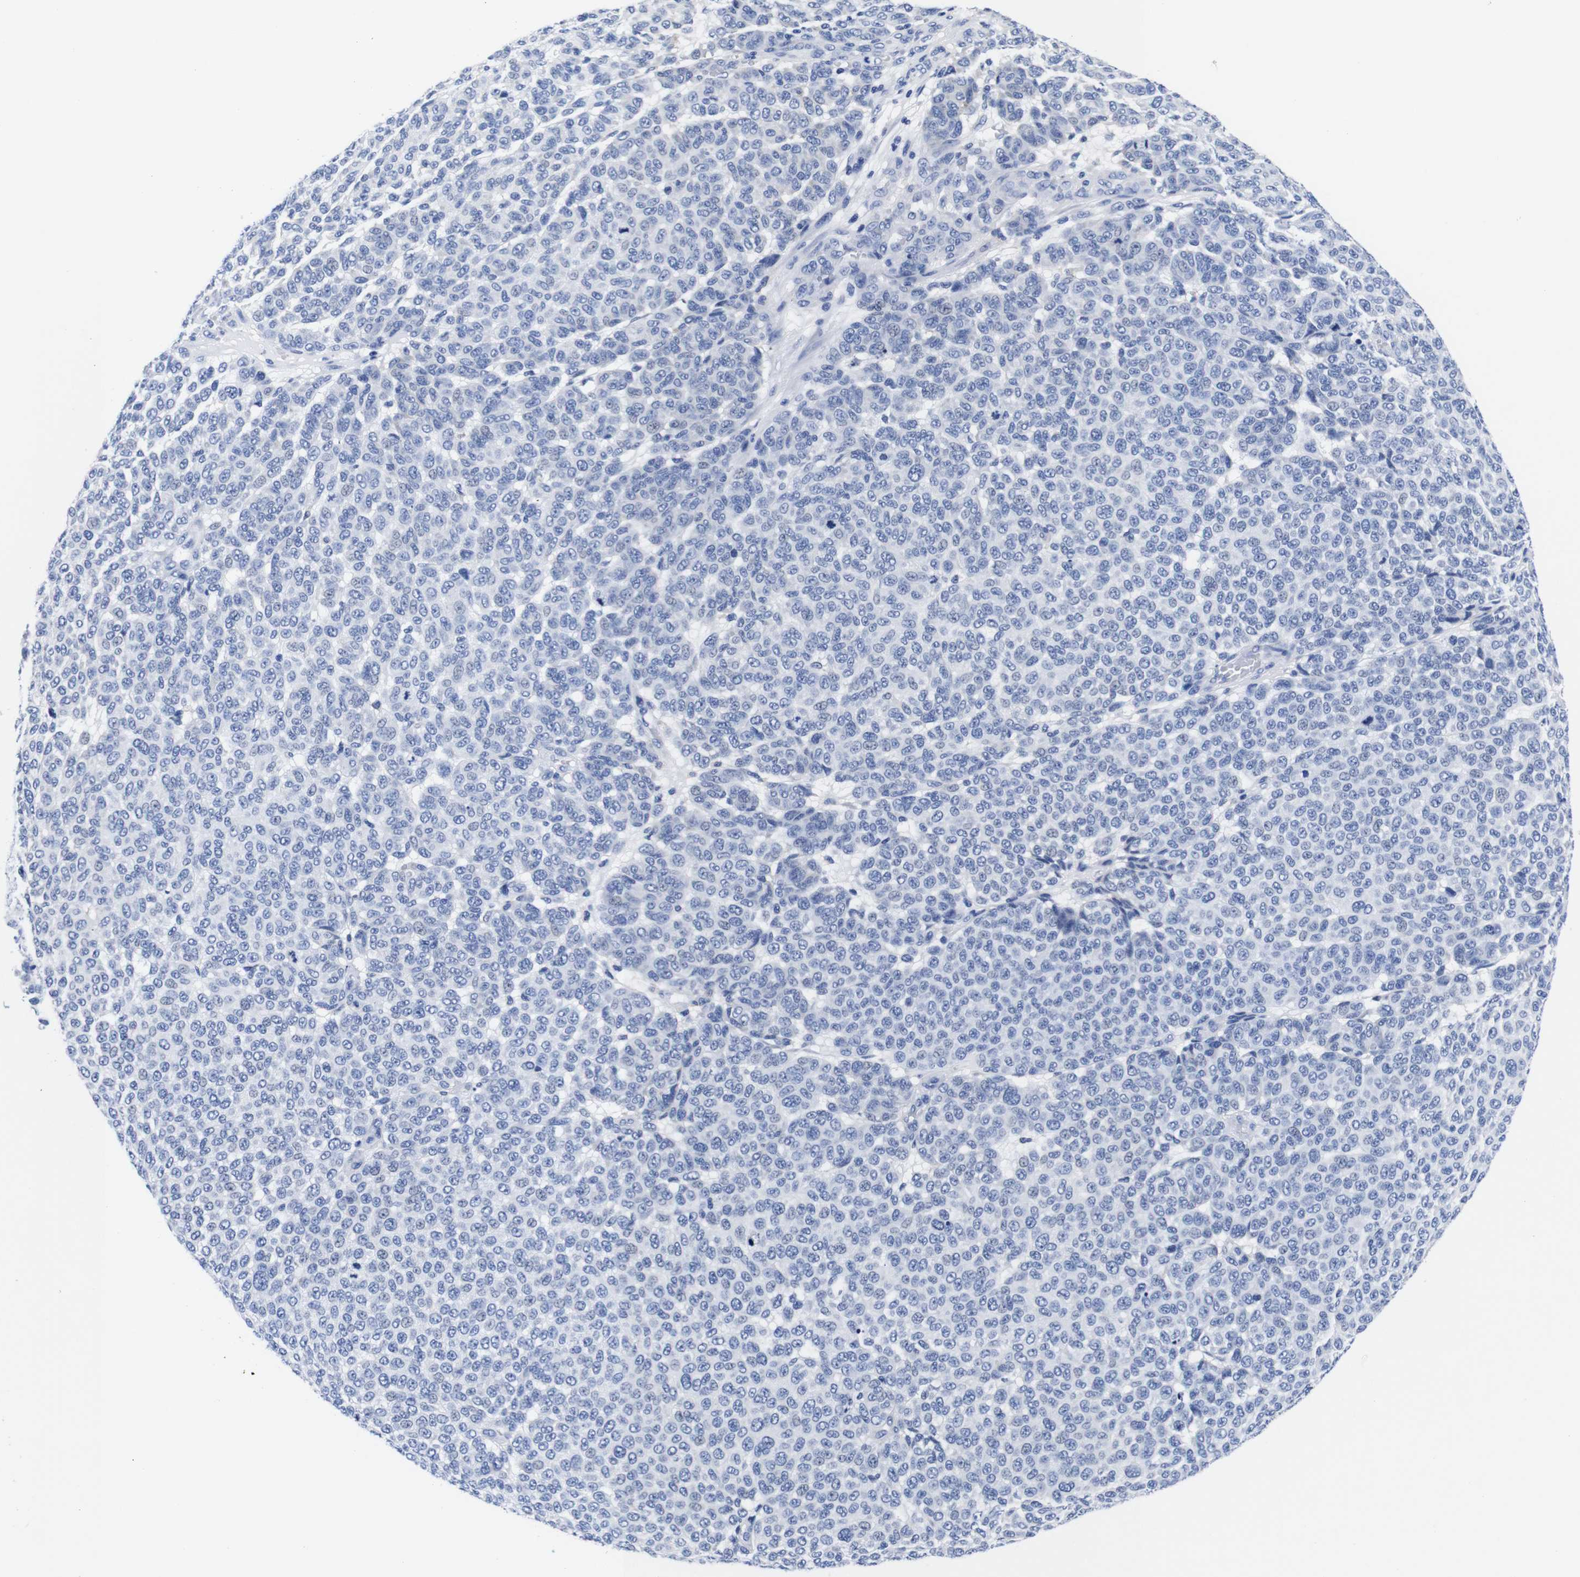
{"staining": {"intensity": "negative", "quantity": "none", "location": "none"}, "tissue": "melanoma", "cell_type": "Tumor cells", "image_type": "cancer", "snomed": [{"axis": "morphology", "description": "Malignant melanoma, NOS"}, {"axis": "topography", "description": "Skin"}], "caption": "Human malignant melanoma stained for a protein using immunohistochemistry exhibits no staining in tumor cells.", "gene": "CLEC4G", "patient": {"sex": "male", "age": 59}}